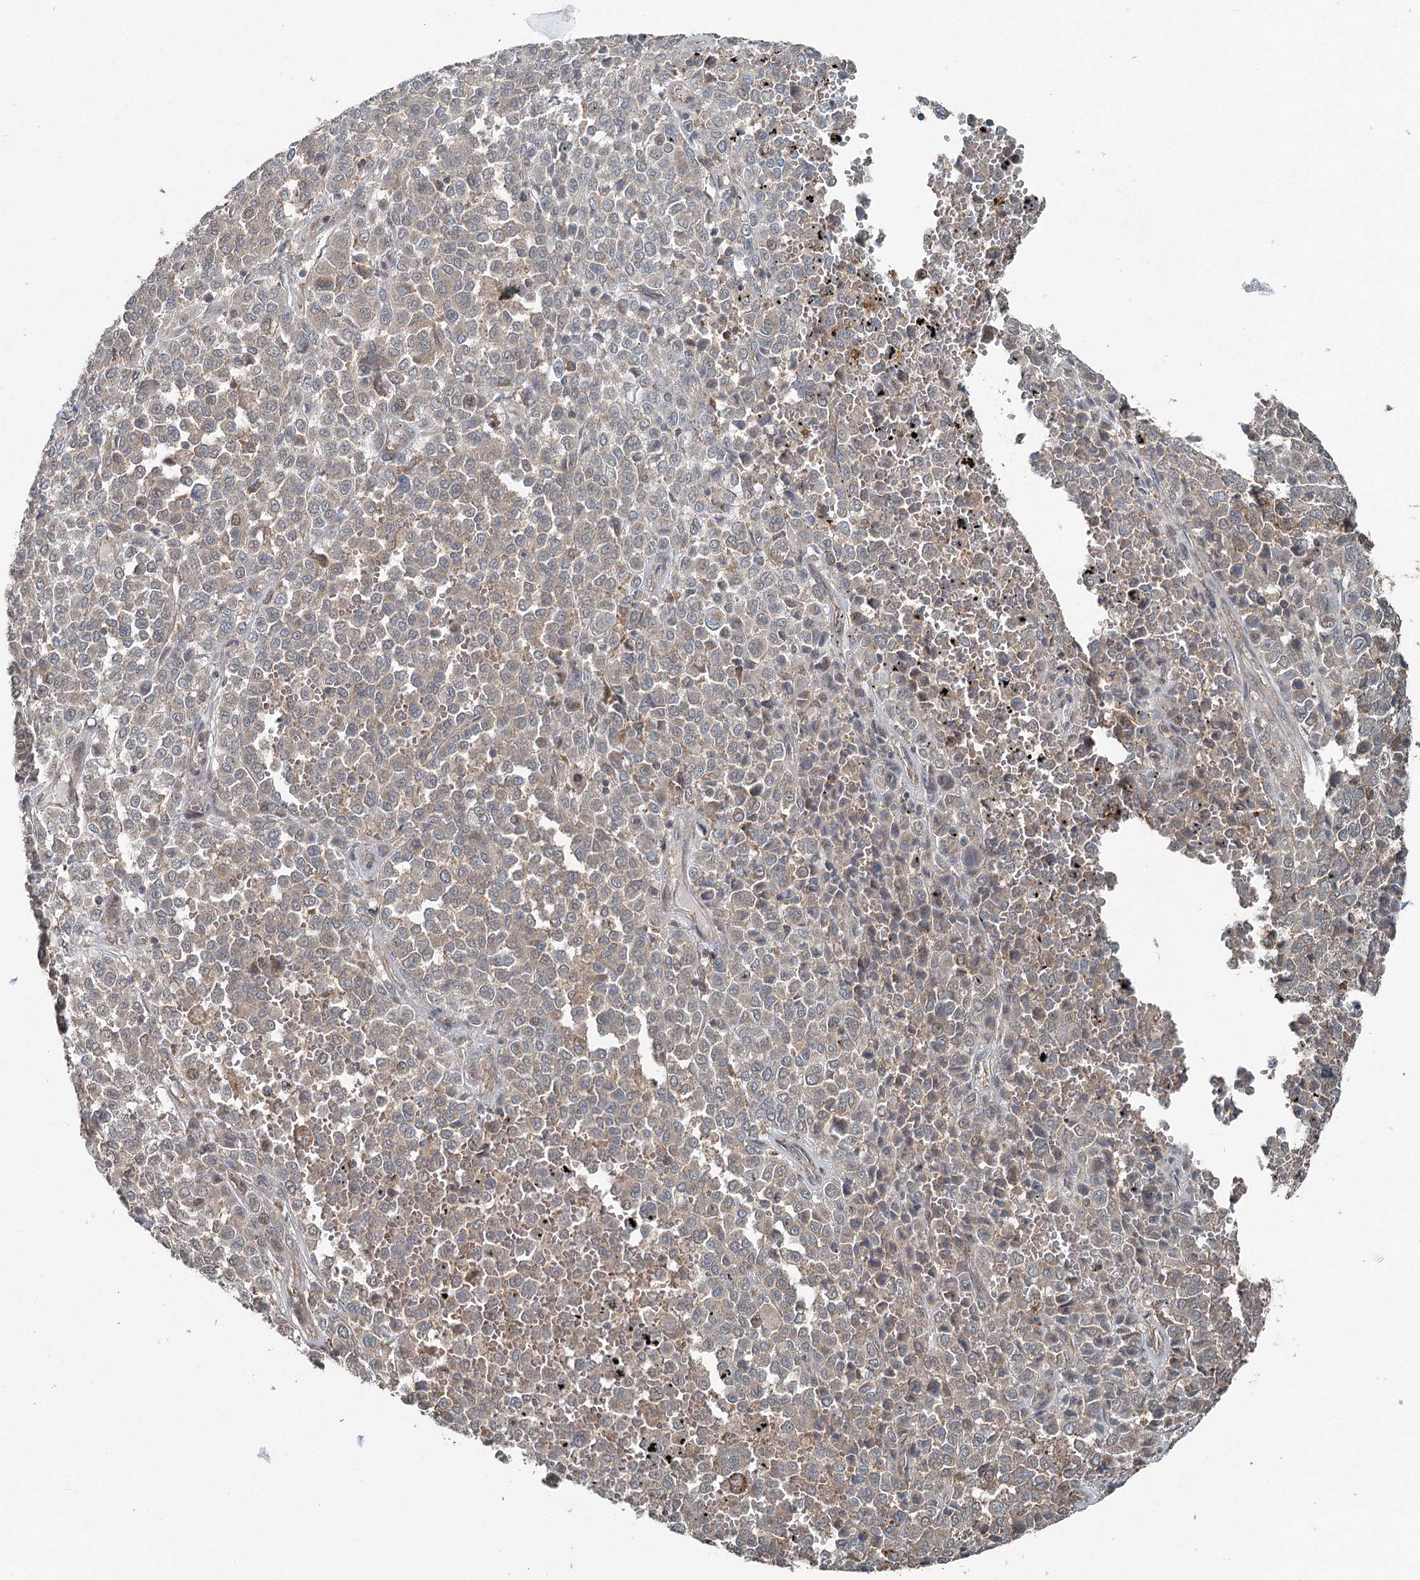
{"staining": {"intensity": "weak", "quantity": "<25%", "location": "cytoplasmic/membranous"}, "tissue": "melanoma", "cell_type": "Tumor cells", "image_type": "cancer", "snomed": [{"axis": "morphology", "description": "Malignant melanoma, Metastatic site"}, {"axis": "topography", "description": "Pancreas"}], "caption": "The immunohistochemistry histopathology image has no significant positivity in tumor cells of melanoma tissue. (Immunohistochemistry, brightfield microscopy, high magnification).", "gene": "SKIC3", "patient": {"sex": "female", "age": 30}}